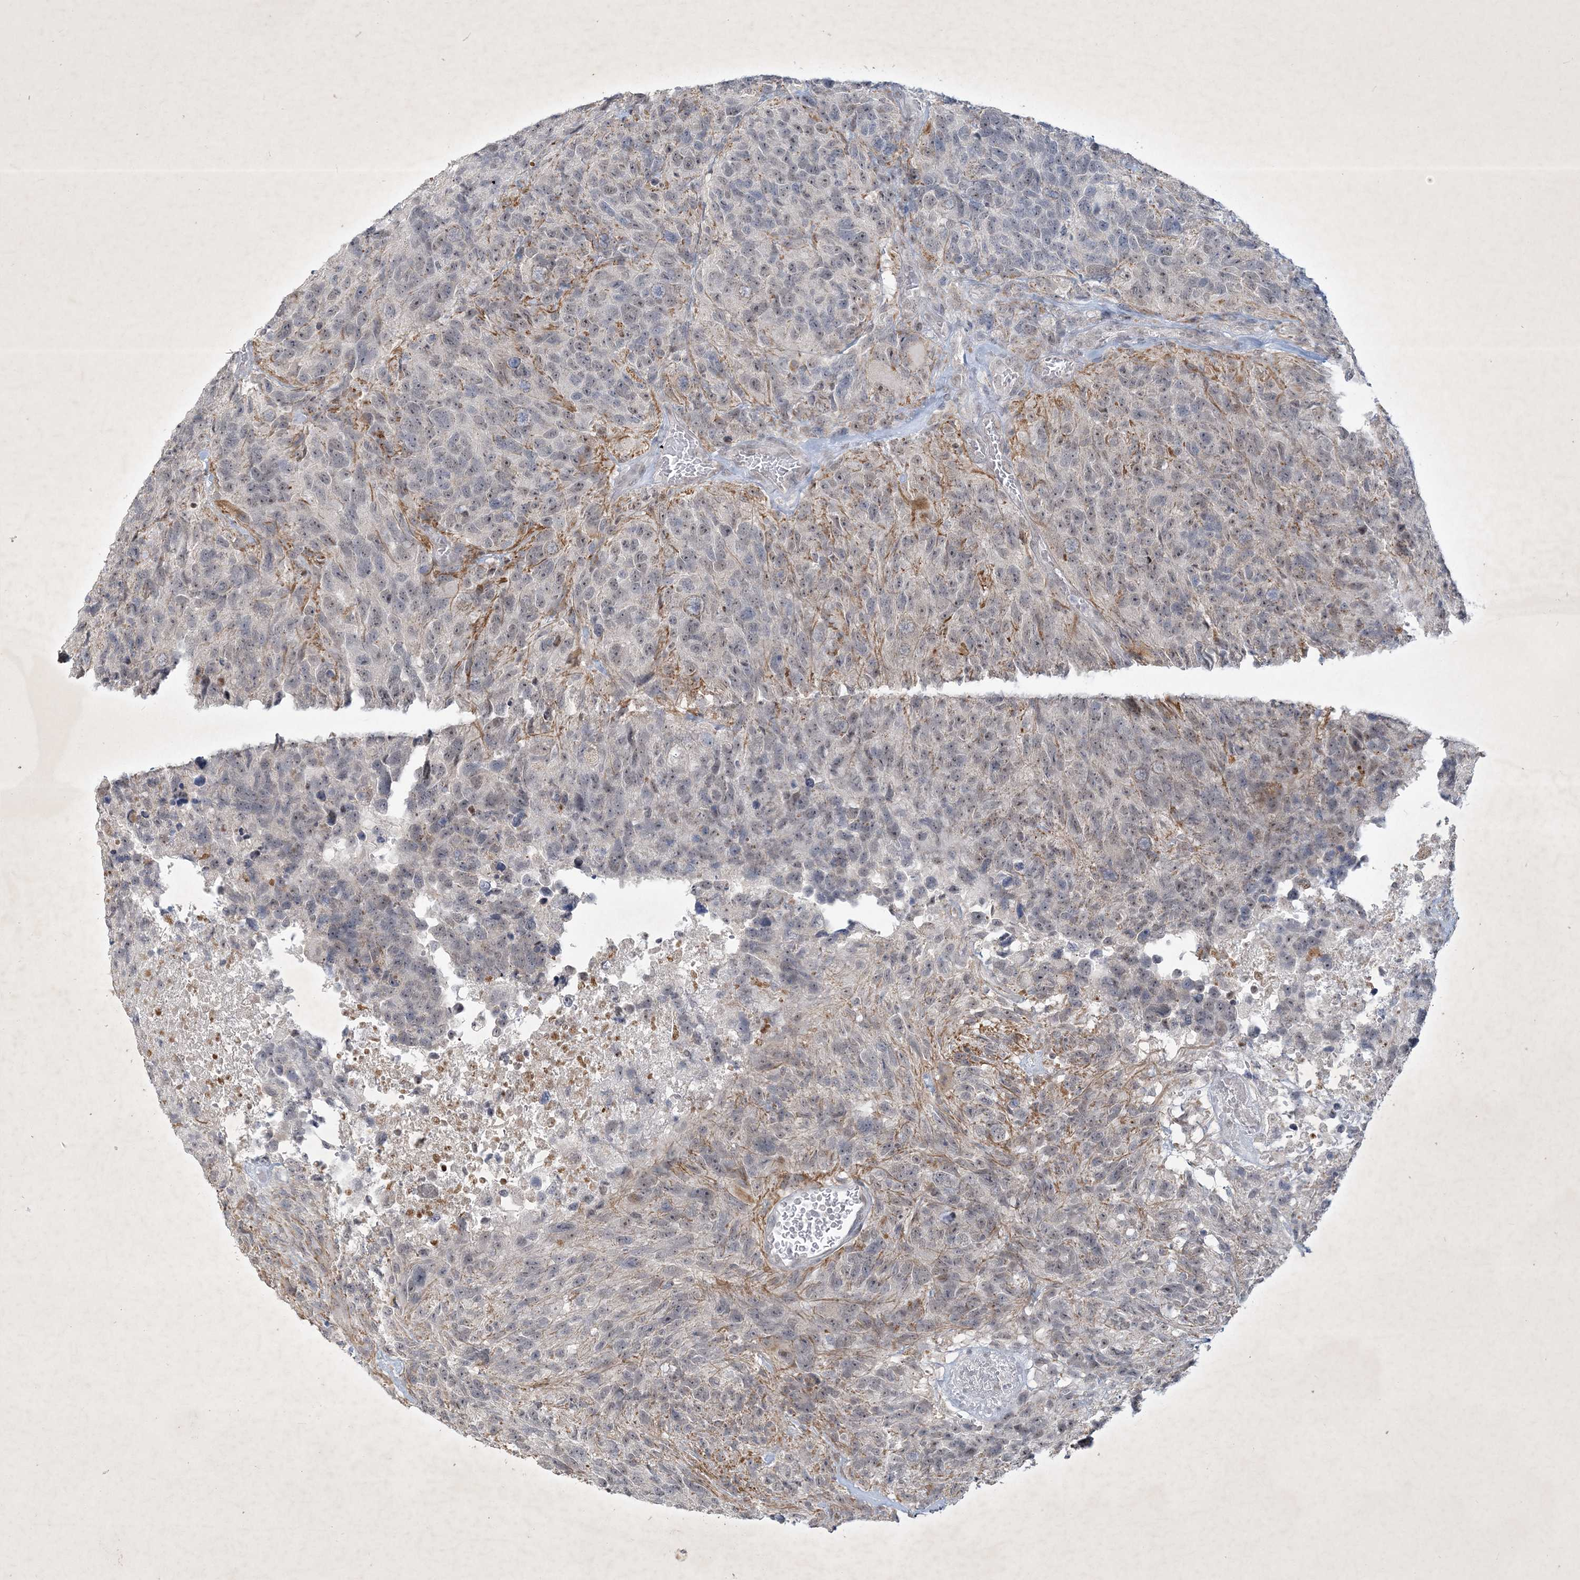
{"staining": {"intensity": "negative", "quantity": "none", "location": "none"}, "tissue": "glioma", "cell_type": "Tumor cells", "image_type": "cancer", "snomed": [{"axis": "morphology", "description": "Glioma, malignant, High grade"}, {"axis": "topography", "description": "Brain"}], "caption": "Tumor cells show no significant expression in glioma. (DAB (3,3'-diaminobenzidine) immunohistochemistry (IHC), high magnification).", "gene": "ZBTB9", "patient": {"sex": "male", "age": 69}}